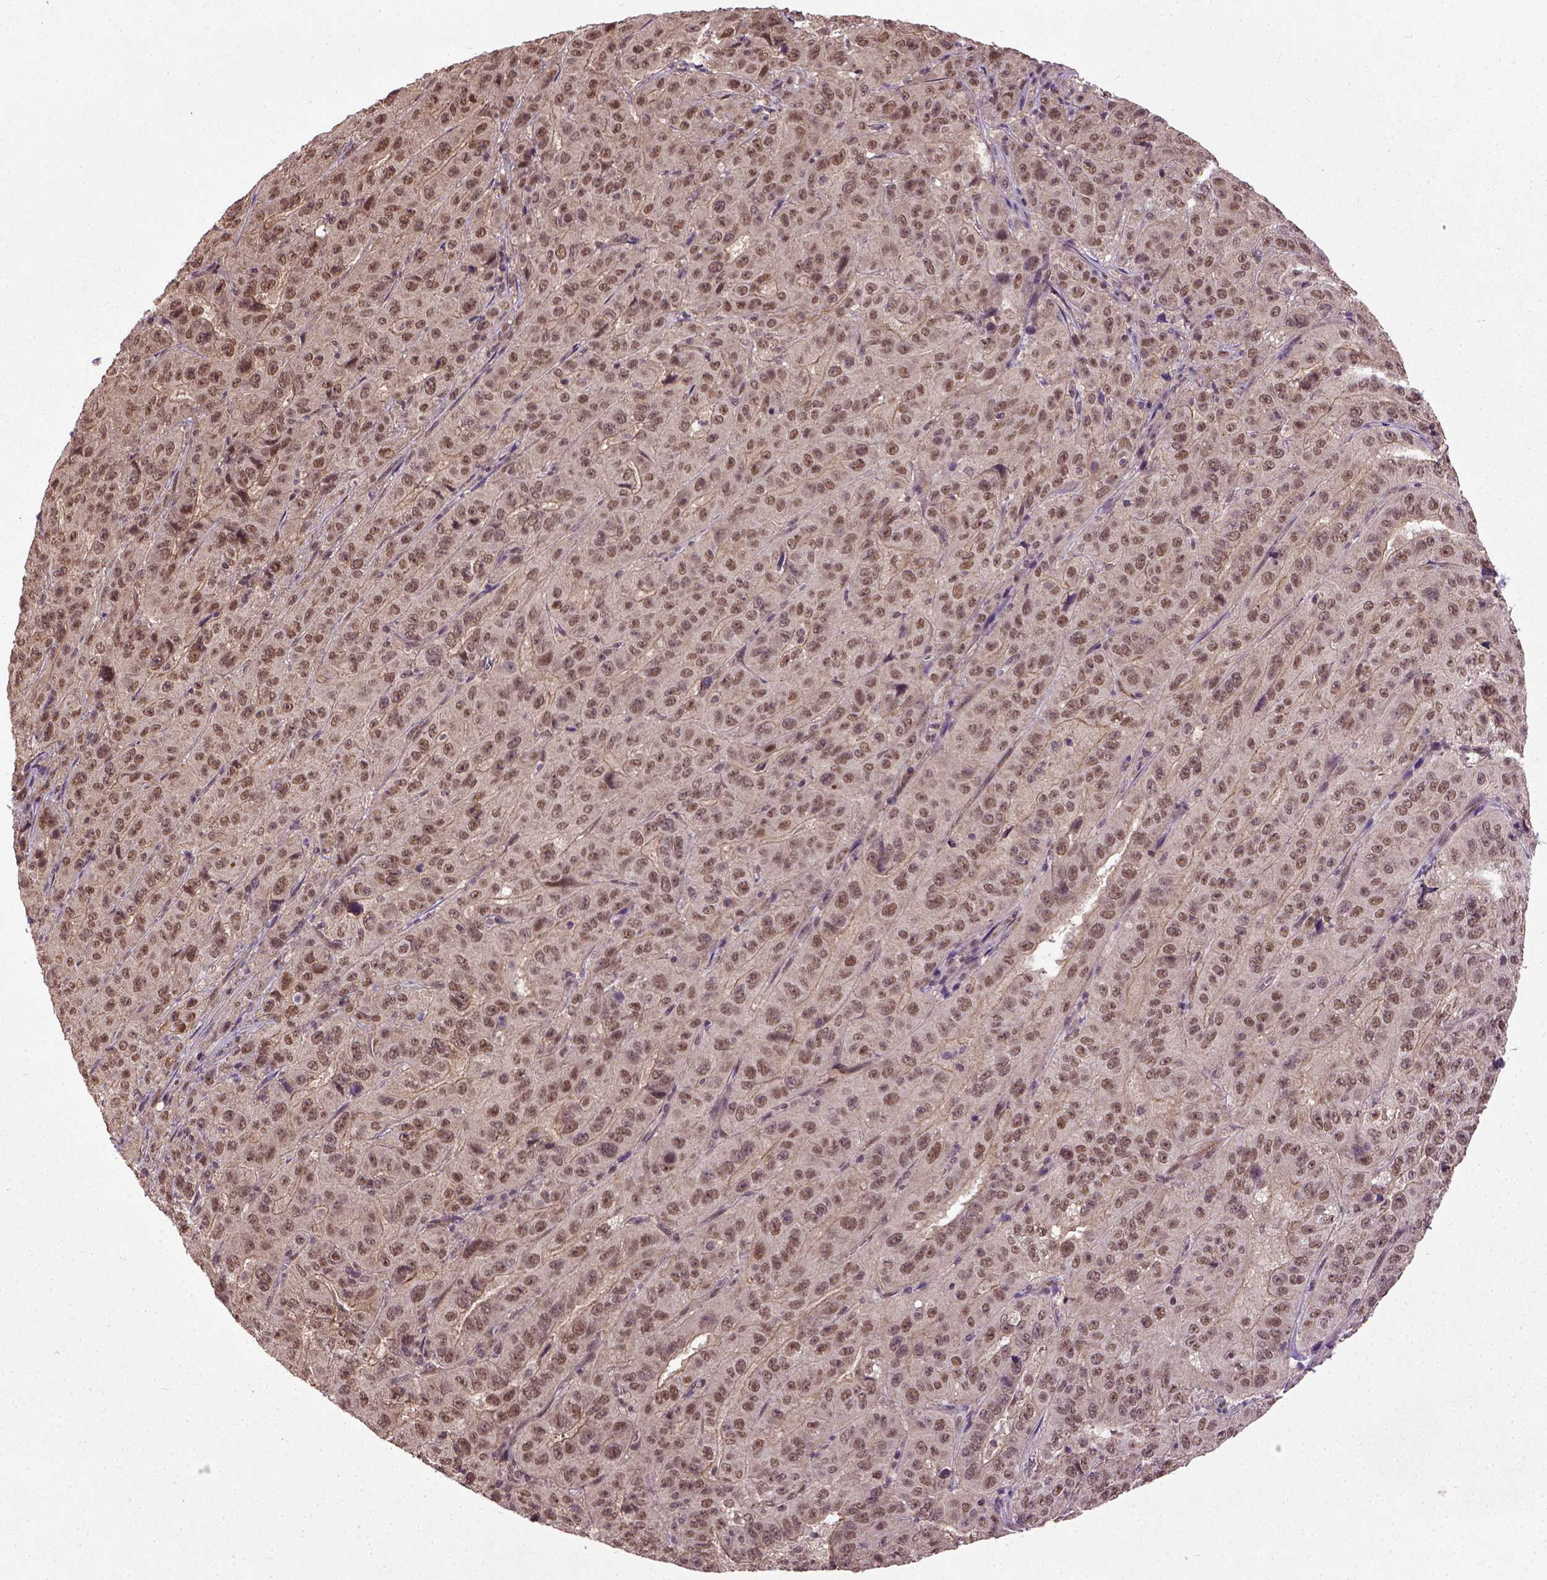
{"staining": {"intensity": "moderate", "quantity": ">75%", "location": "nuclear"}, "tissue": "pancreatic cancer", "cell_type": "Tumor cells", "image_type": "cancer", "snomed": [{"axis": "morphology", "description": "Adenocarcinoma, NOS"}, {"axis": "topography", "description": "Pancreas"}], "caption": "Protein expression analysis of human adenocarcinoma (pancreatic) reveals moderate nuclear expression in about >75% of tumor cells.", "gene": "UBA3", "patient": {"sex": "male", "age": 63}}